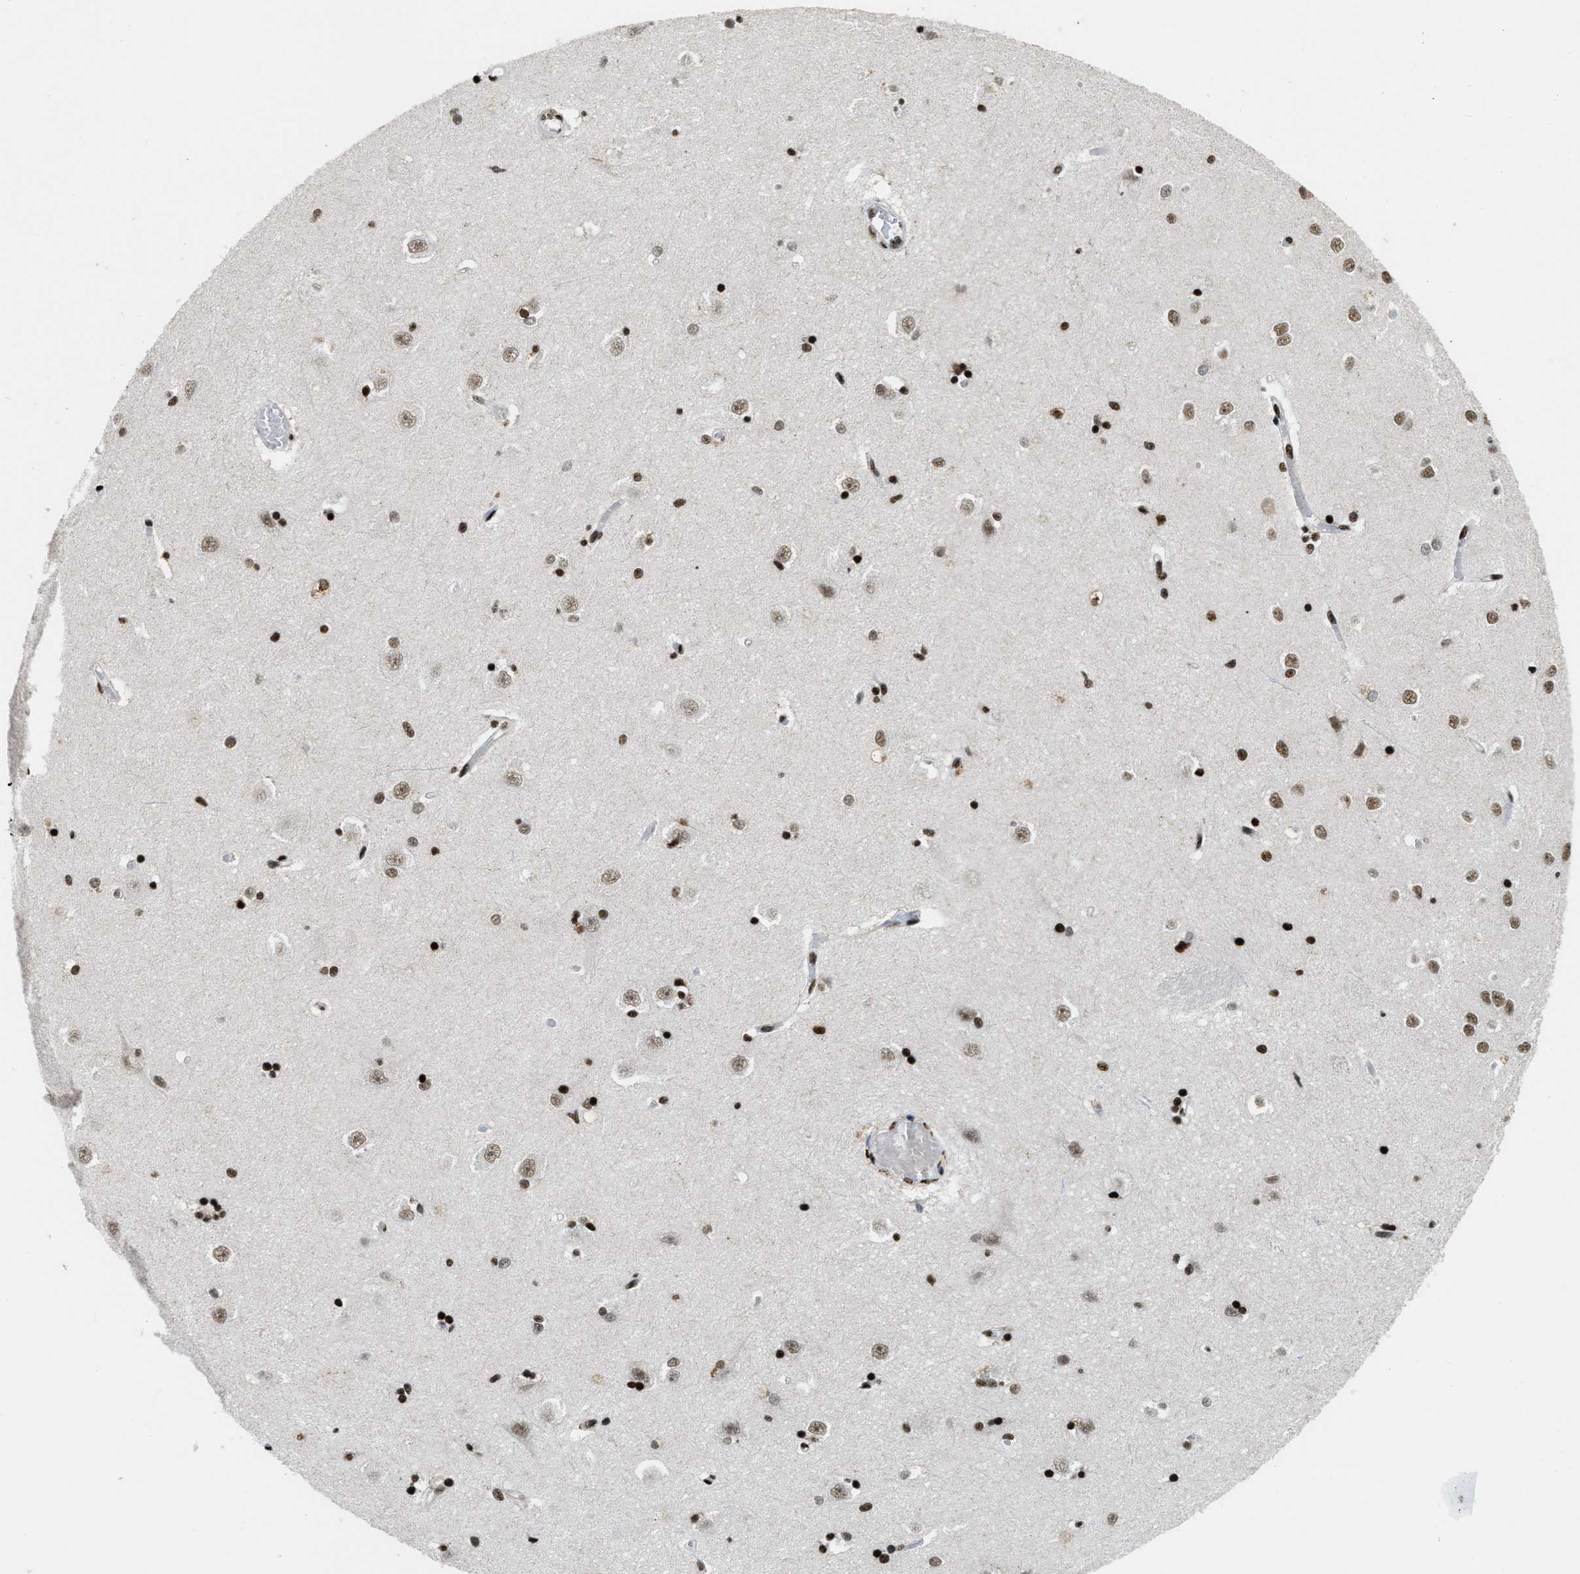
{"staining": {"intensity": "strong", "quantity": ">75%", "location": "nuclear"}, "tissue": "hippocampus", "cell_type": "Glial cells", "image_type": "normal", "snomed": [{"axis": "morphology", "description": "Normal tissue, NOS"}, {"axis": "topography", "description": "Hippocampus"}], "caption": "Strong nuclear protein expression is appreciated in approximately >75% of glial cells in hippocampus. The staining was performed using DAB to visualize the protein expression in brown, while the nuclei were stained in blue with hematoxylin (Magnification: 20x).", "gene": "NUMA1", "patient": {"sex": "male", "age": 45}}